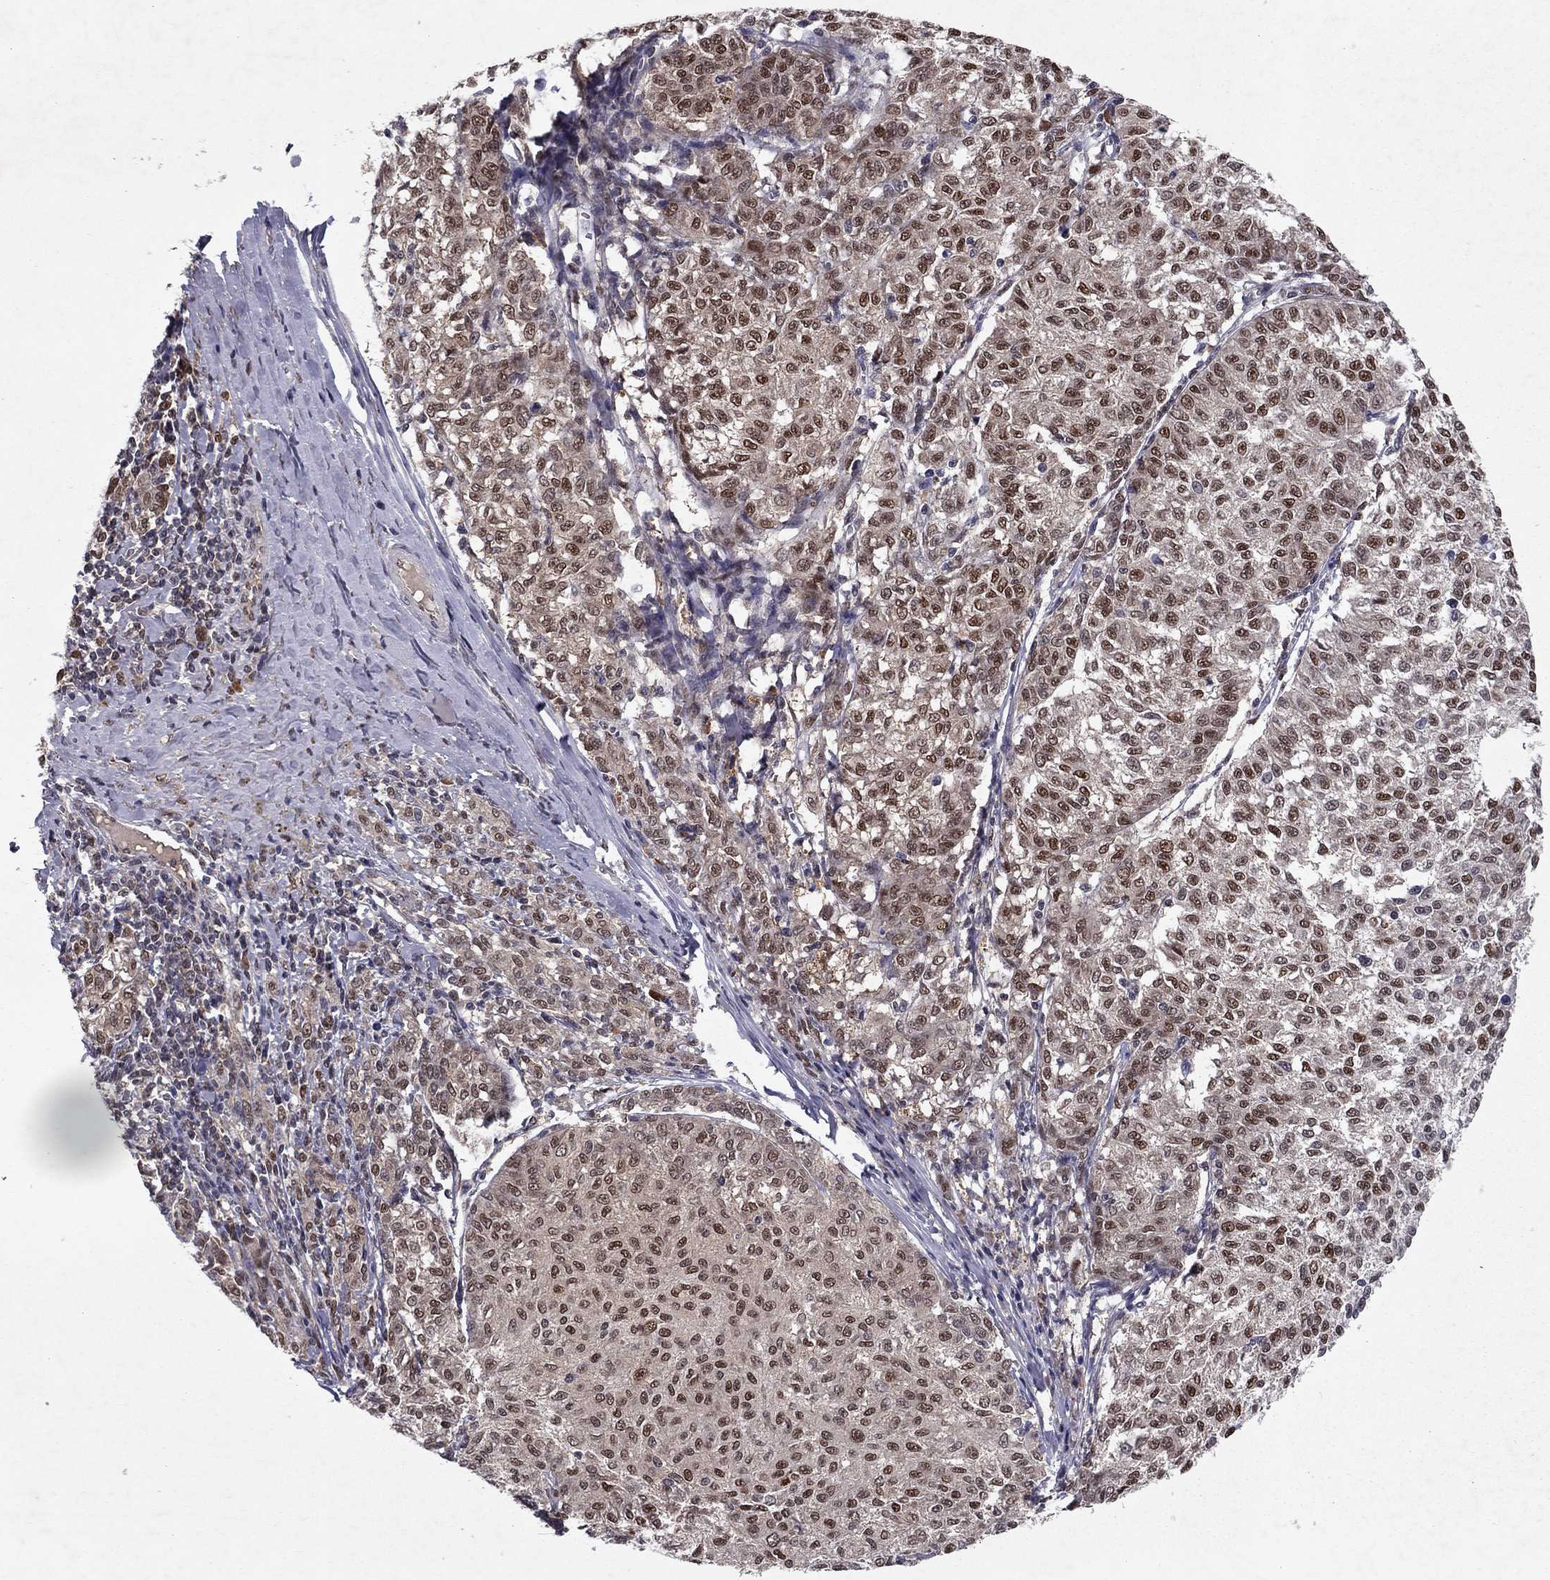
{"staining": {"intensity": "strong", "quantity": "25%-75%", "location": "nuclear"}, "tissue": "melanoma", "cell_type": "Tumor cells", "image_type": "cancer", "snomed": [{"axis": "morphology", "description": "Malignant melanoma, NOS"}, {"axis": "topography", "description": "Skin"}], "caption": "Malignant melanoma stained with a brown dye reveals strong nuclear positive positivity in approximately 25%-75% of tumor cells.", "gene": "CRTC1", "patient": {"sex": "female", "age": 72}}